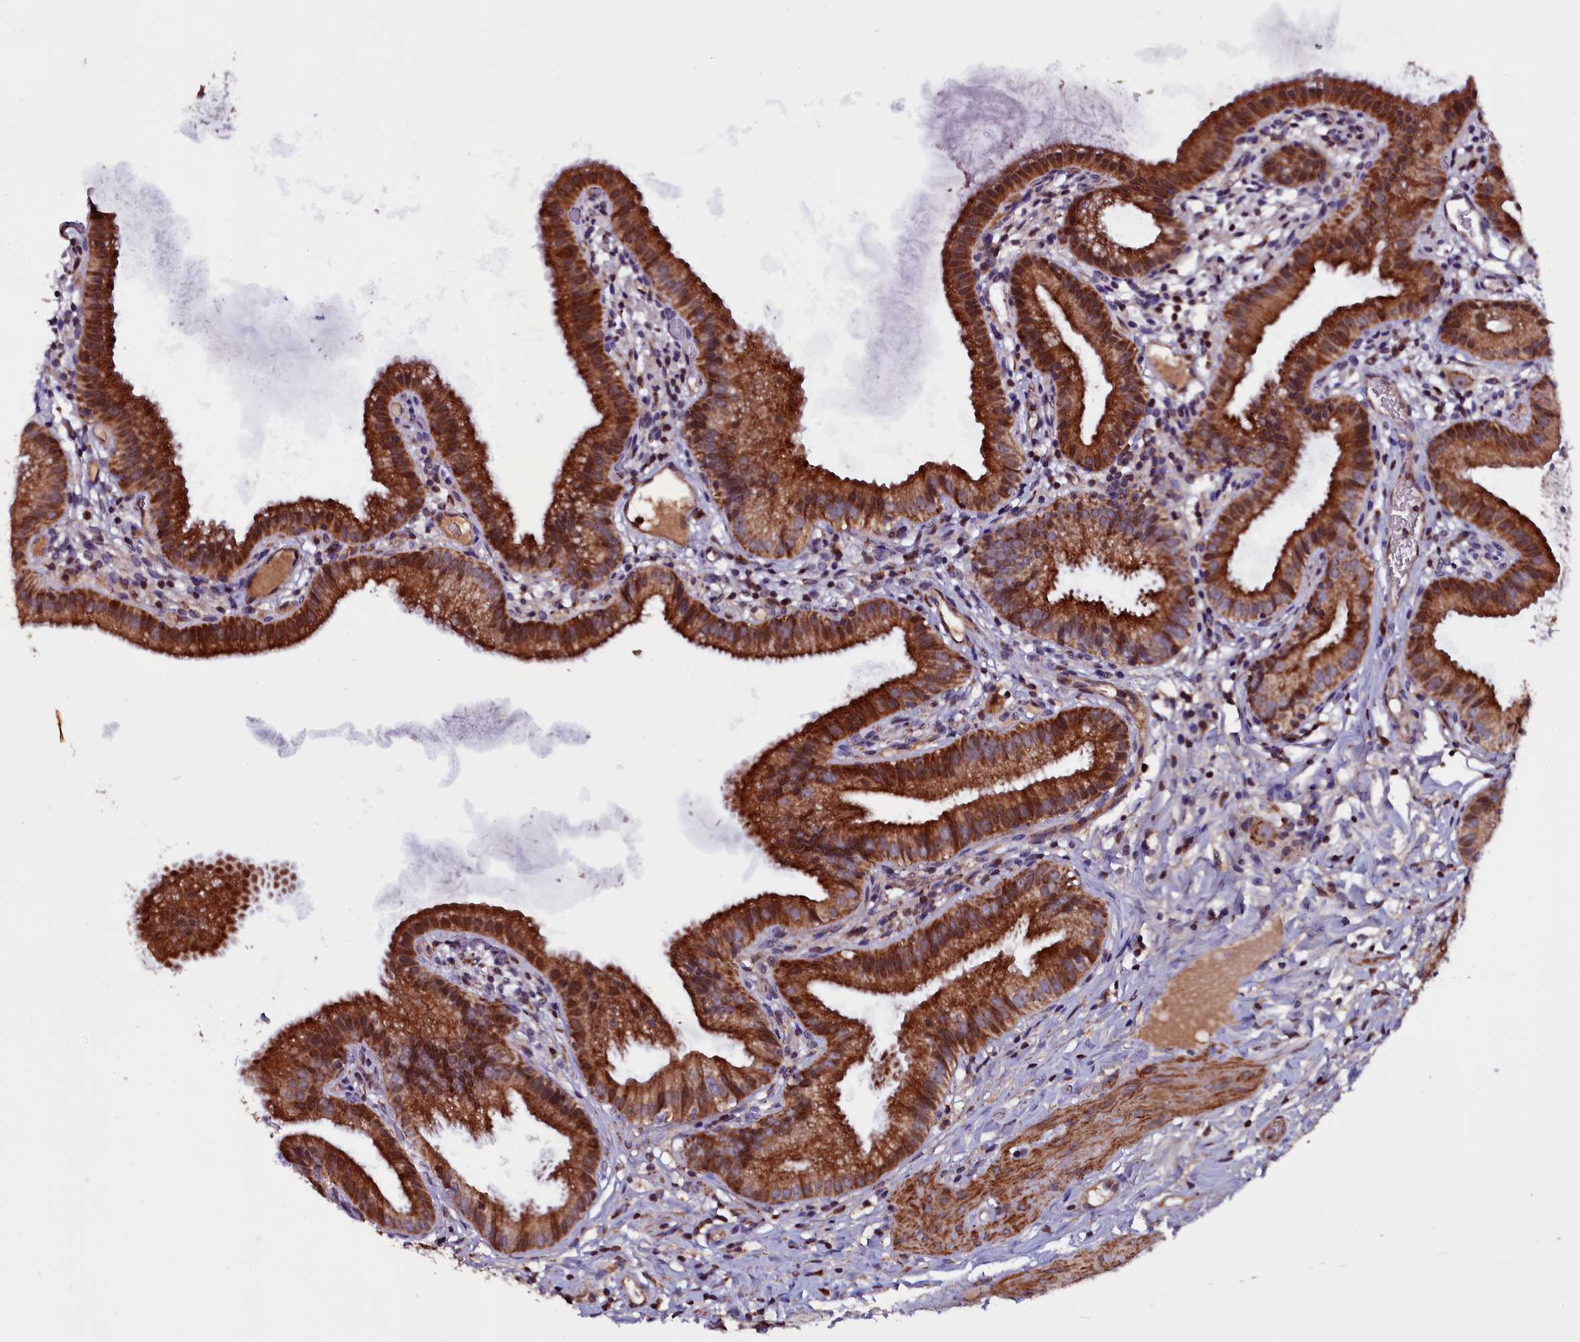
{"staining": {"intensity": "strong", "quantity": ">75%", "location": "cytoplasmic/membranous"}, "tissue": "gallbladder", "cell_type": "Glandular cells", "image_type": "normal", "snomed": [{"axis": "morphology", "description": "Normal tissue, NOS"}, {"axis": "topography", "description": "Gallbladder"}], "caption": "Strong cytoplasmic/membranous staining for a protein is seen in approximately >75% of glandular cells of benign gallbladder using IHC.", "gene": "NAA80", "patient": {"sex": "female", "age": 46}}